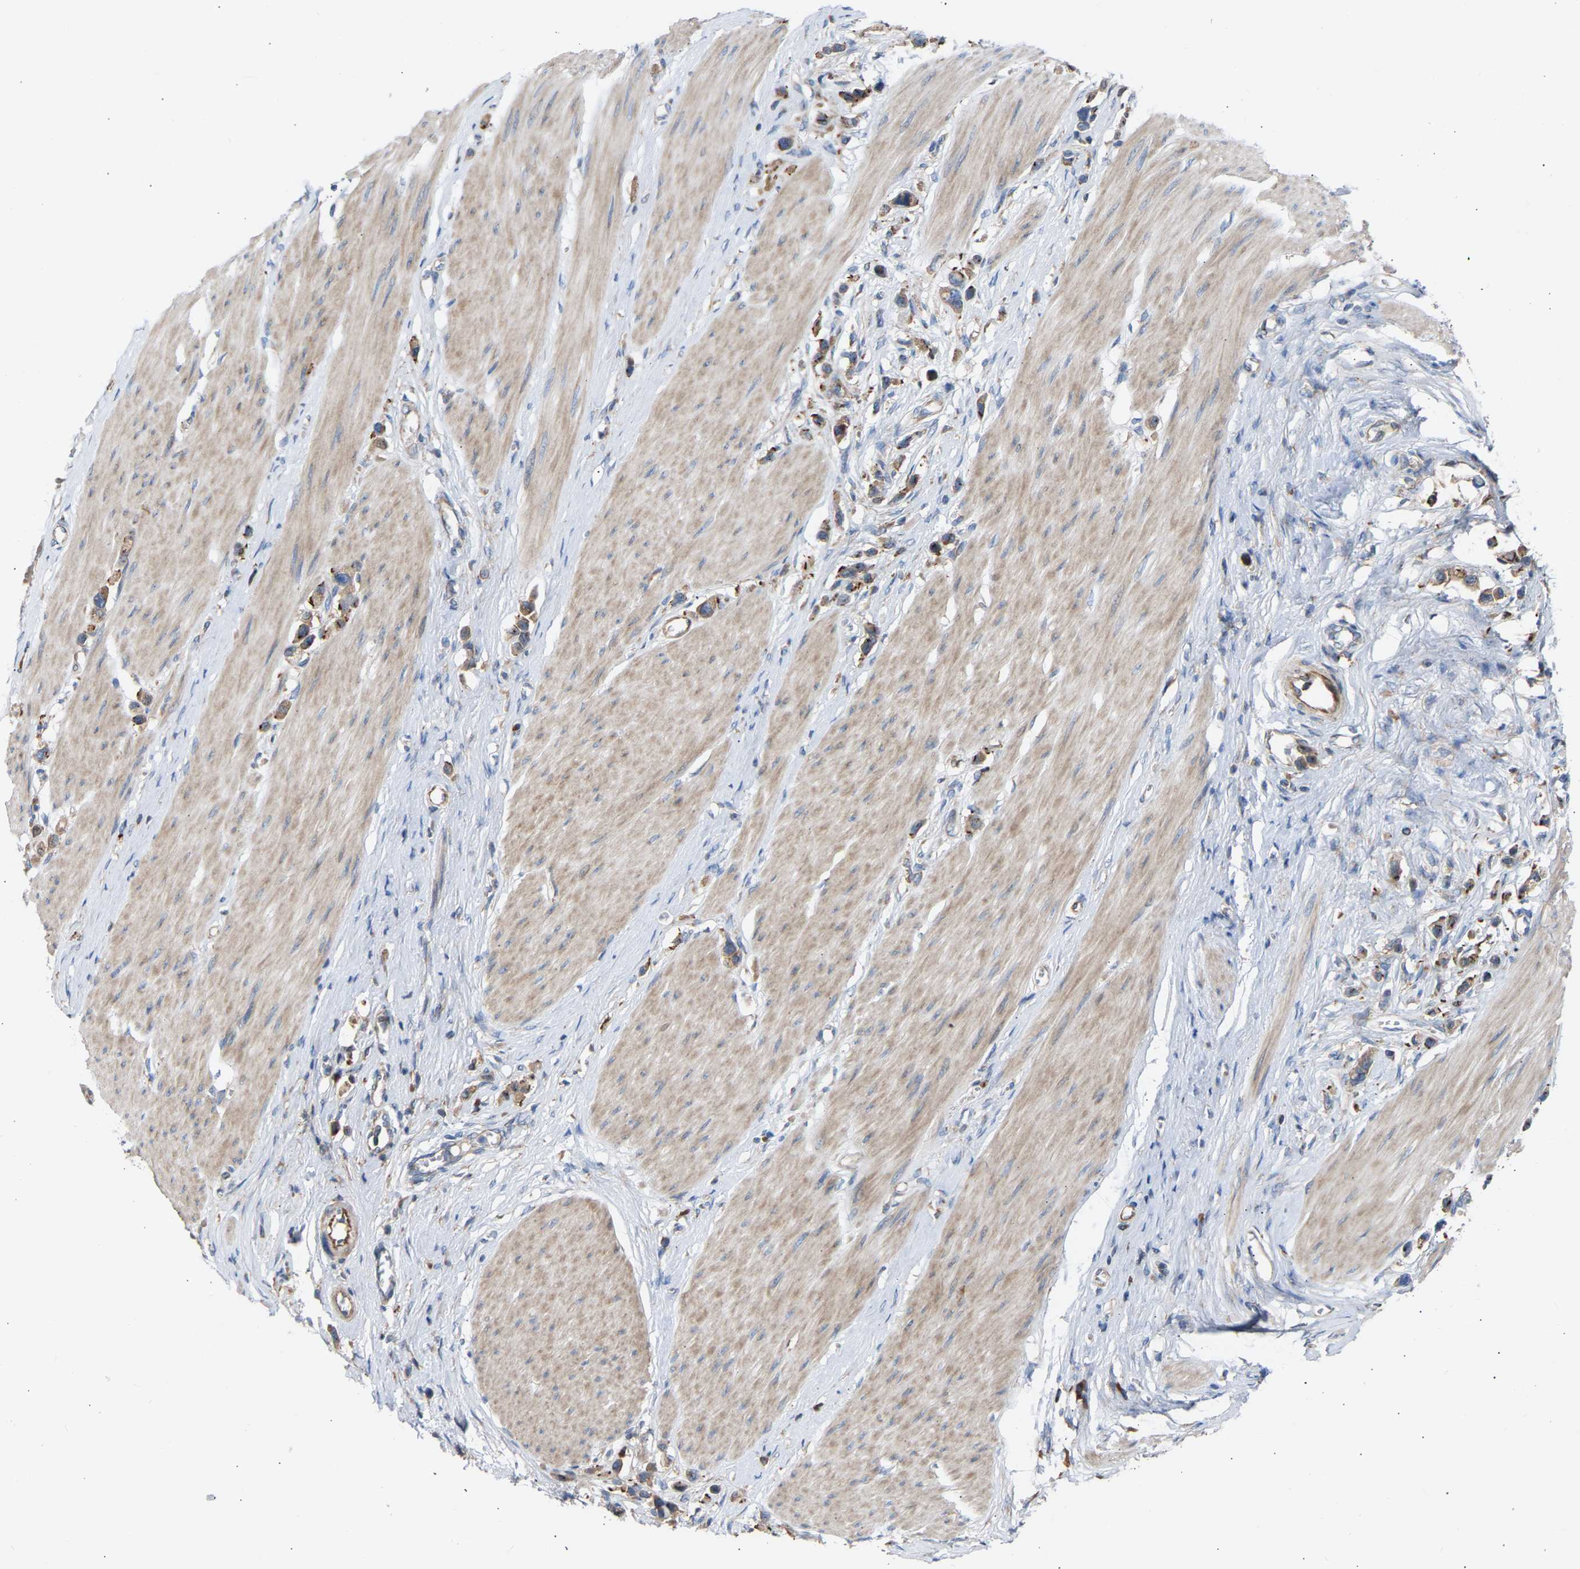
{"staining": {"intensity": "moderate", "quantity": ">75%", "location": "cytoplasmic/membranous"}, "tissue": "stomach cancer", "cell_type": "Tumor cells", "image_type": "cancer", "snomed": [{"axis": "morphology", "description": "Adenocarcinoma, NOS"}, {"axis": "topography", "description": "Stomach"}], "caption": "Immunohistochemical staining of human stomach cancer (adenocarcinoma) reveals medium levels of moderate cytoplasmic/membranous protein staining in about >75% of tumor cells.", "gene": "GCN1", "patient": {"sex": "female", "age": 65}}